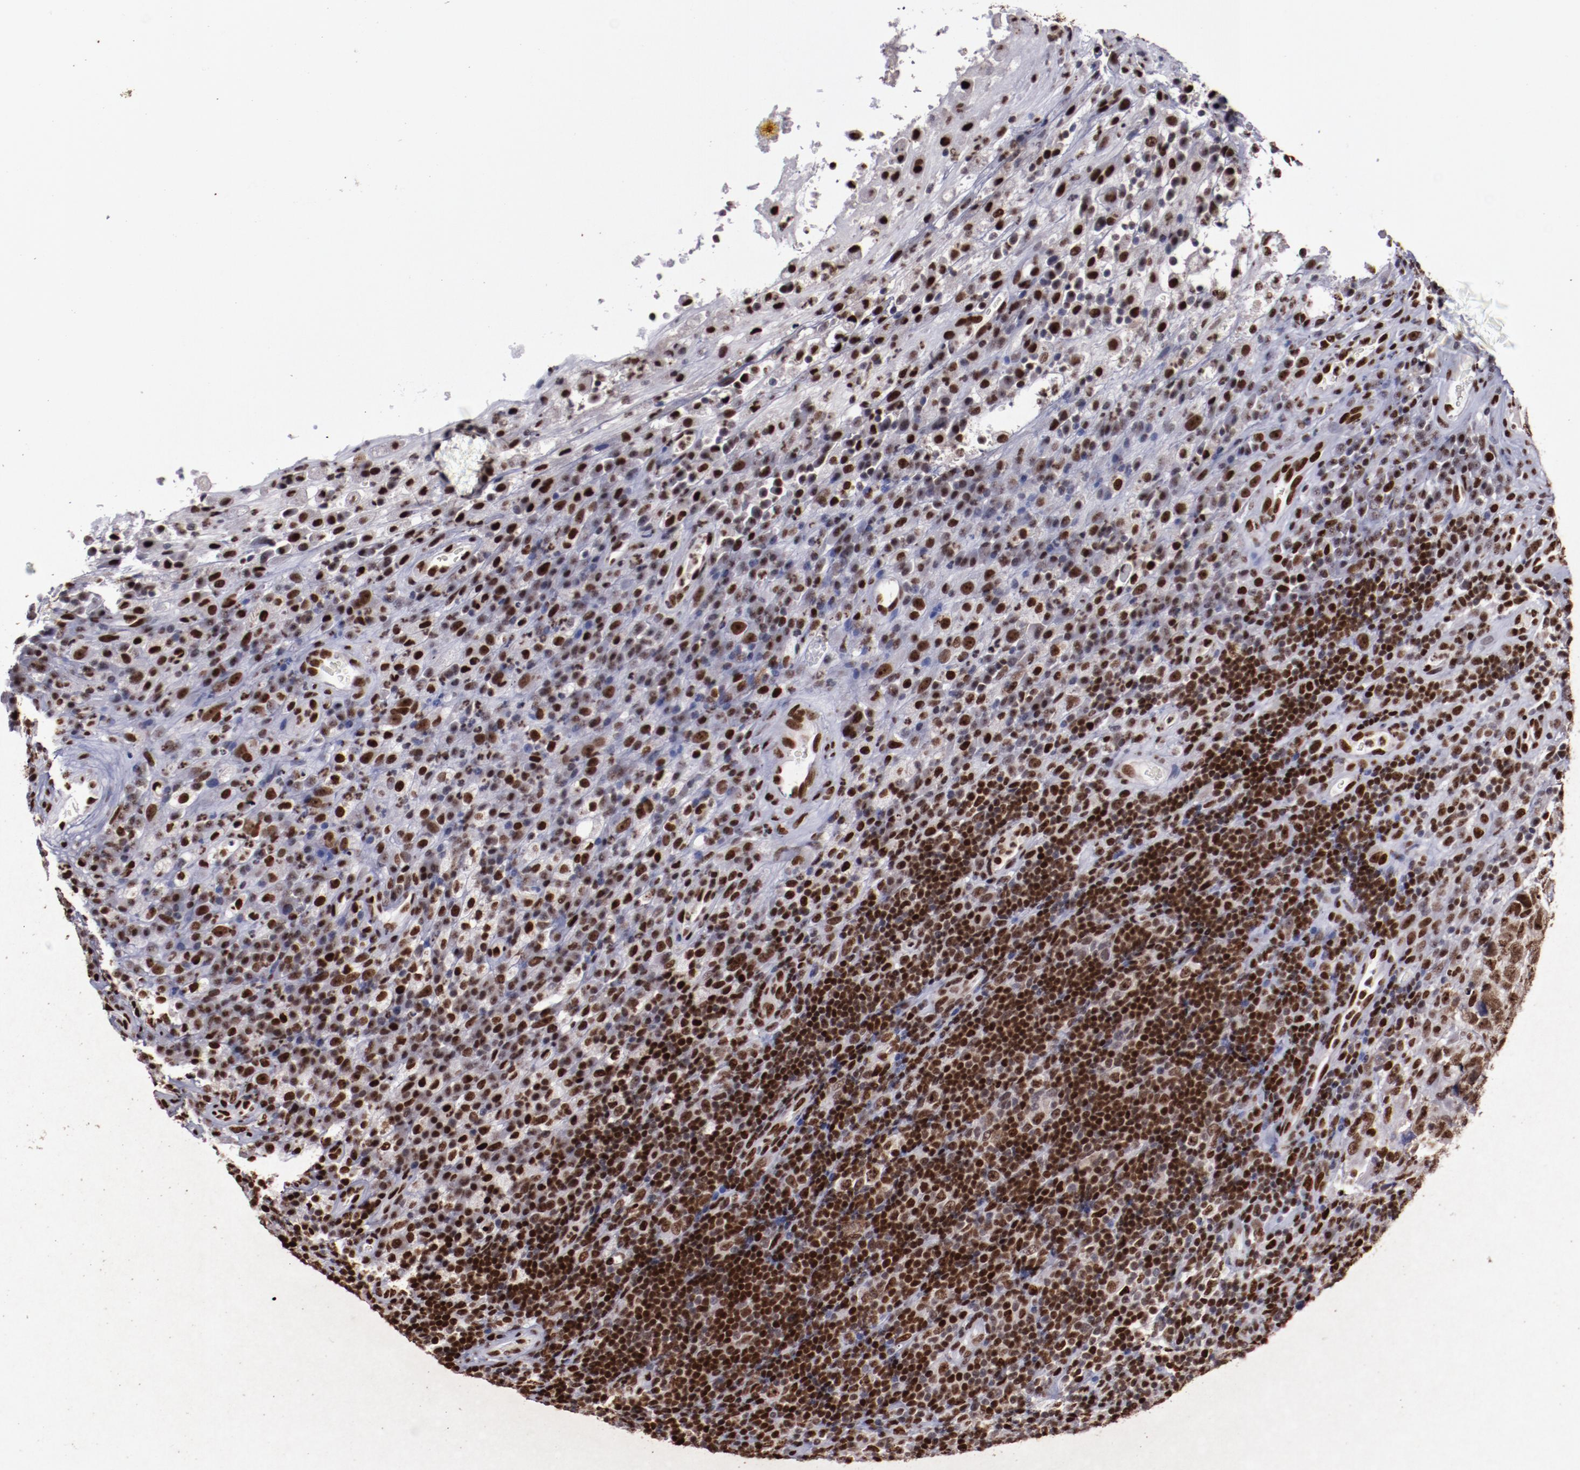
{"staining": {"intensity": "moderate", "quantity": ">75%", "location": "nuclear"}, "tissue": "testis cancer", "cell_type": "Tumor cells", "image_type": "cancer", "snomed": [{"axis": "morphology", "description": "Necrosis, NOS"}, {"axis": "morphology", "description": "Carcinoma, Embryonal, NOS"}, {"axis": "topography", "description": "Testis"}], "caption": "Immunohistochemistry (IHC) of human testis cancer shows medium levels of moderate nuclear staining in approximately >75% of tumor cells. The protein is stained brown, and the nuclei are stained in blue (DAB IHC with brightfield microscopy, high magnification).", "gene": "APEX1", "patient": {"sex": "male", "age": 19}}